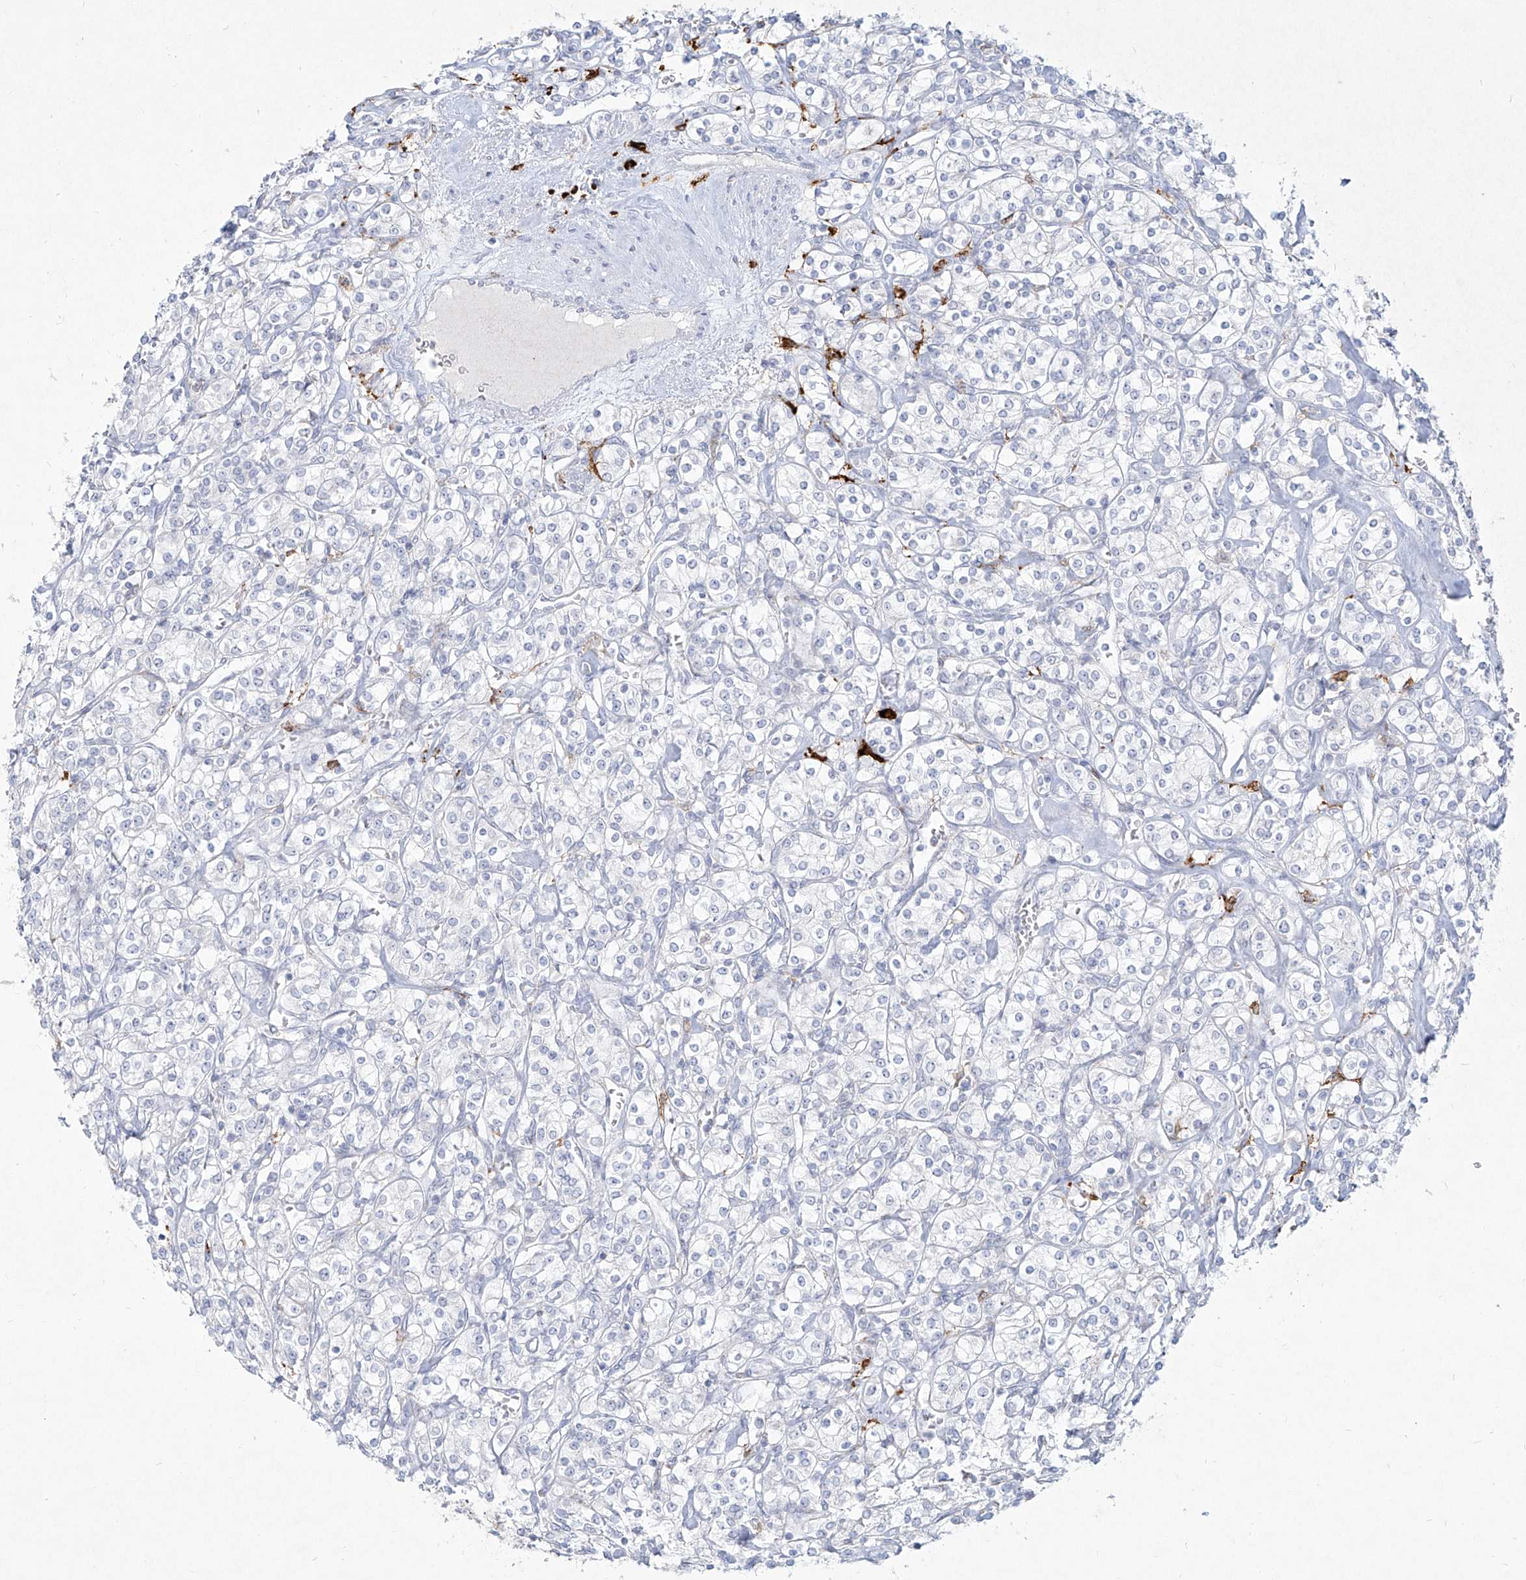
{"staining": {"intensity": "negative", "quantity": "none", "location": "none"}, "tissue": "renal cancer", "cell_type": "Tumor cells", "image_type": "cancer", "snomed": [{"axis": "morphology", "description": "Adenocarcinoma, NOS"}, {"axis": "topography", "description": "Kidney"}], "caption": "Photomicrograph shows no protein staining in tumor cells of adenocarcinoma (renal) tissue.", "gene": "CD209", "patient": {"sex": "male", "age": 77}}